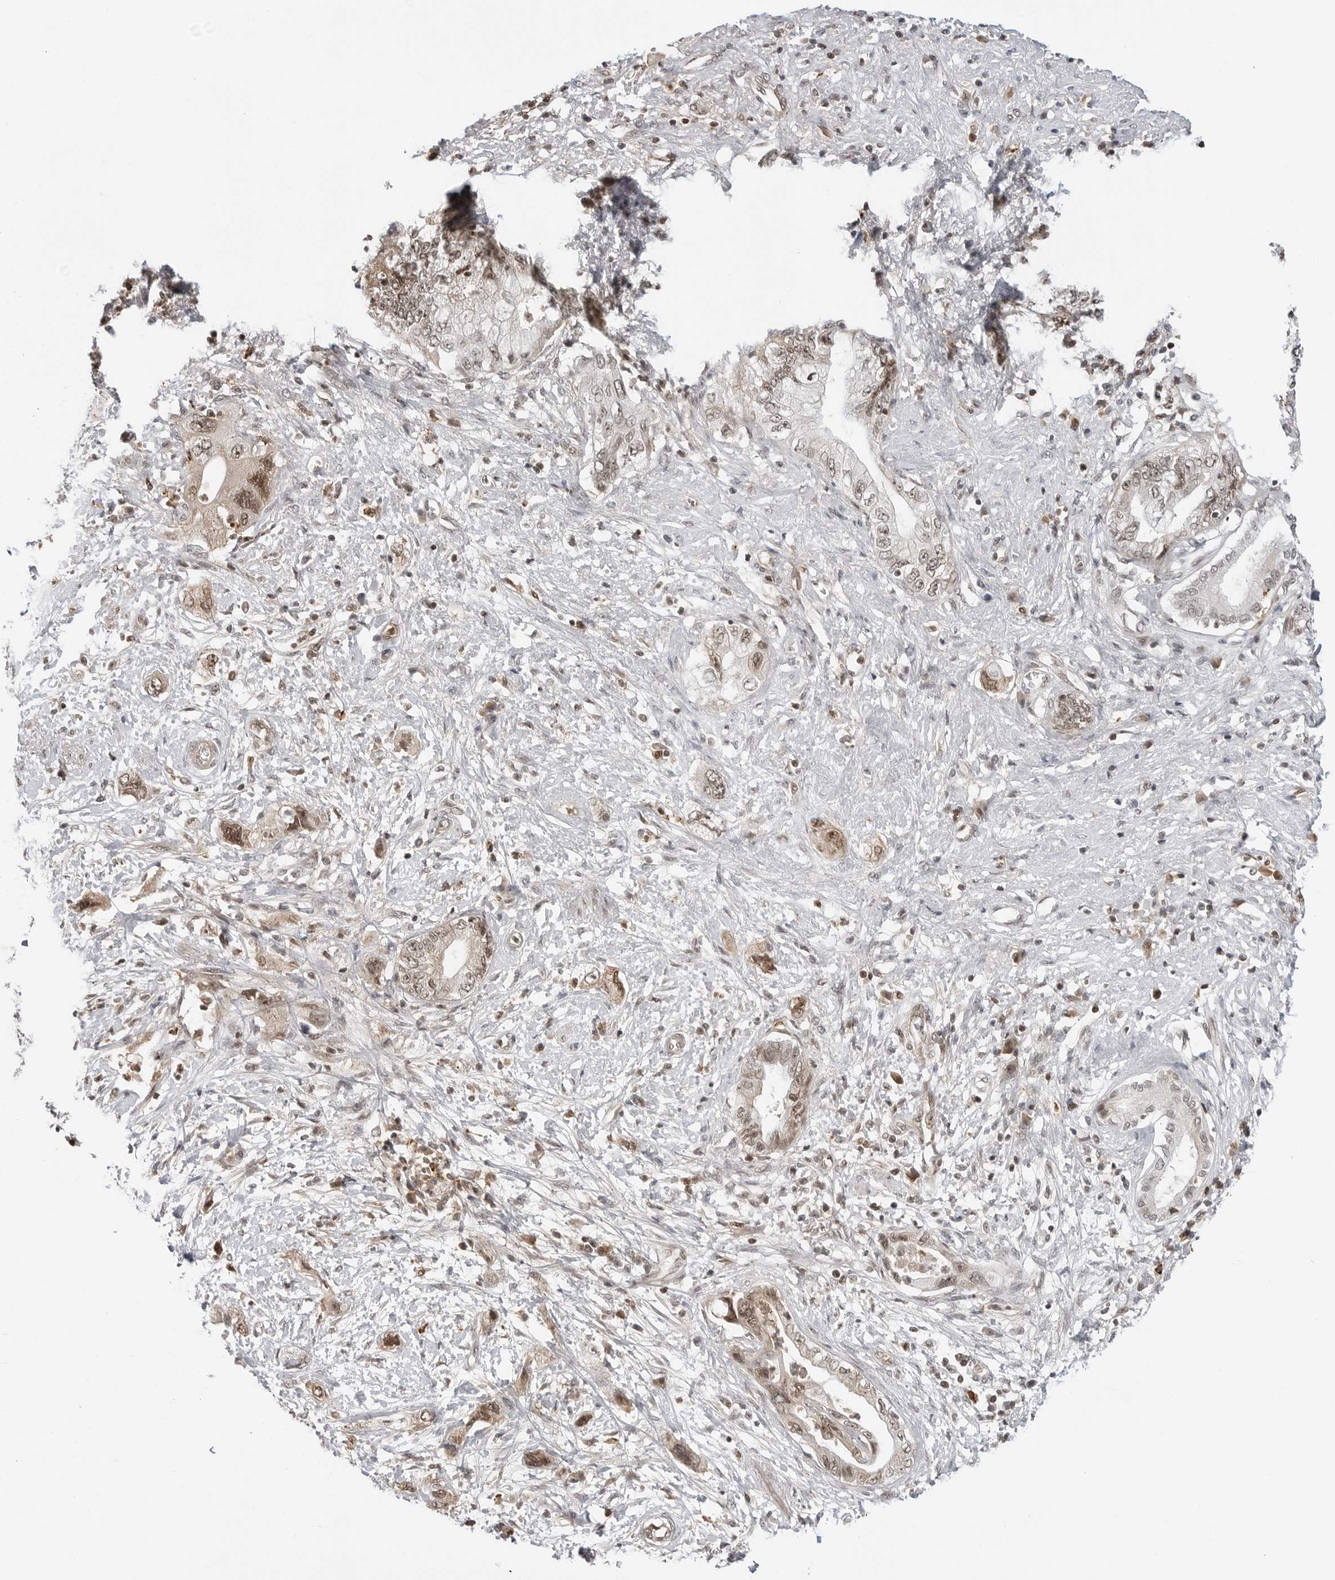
{"staining": {"intensity": "moderate", "quantity": ">75%", "location": "cytoplasmic/membranous,nuclear"}, "tissue": "pancreatic cancer", "cell_type": "Tumor cells", "image_type": "cancer", "snomed": [{"axis": "morphology", "description": "Adenocarcinoma, NOS"}, {"axis": "topography", "description": "Pancreas"}], "caption": "Immunohistochemical staining of pancreatic cancer demonstrates moderate cytoplasmic/membranous and nuclear protein expression in about >75% of tumor cells.", "gene": "C8orf33", "patient": {"sex": "female", "age": 73}}